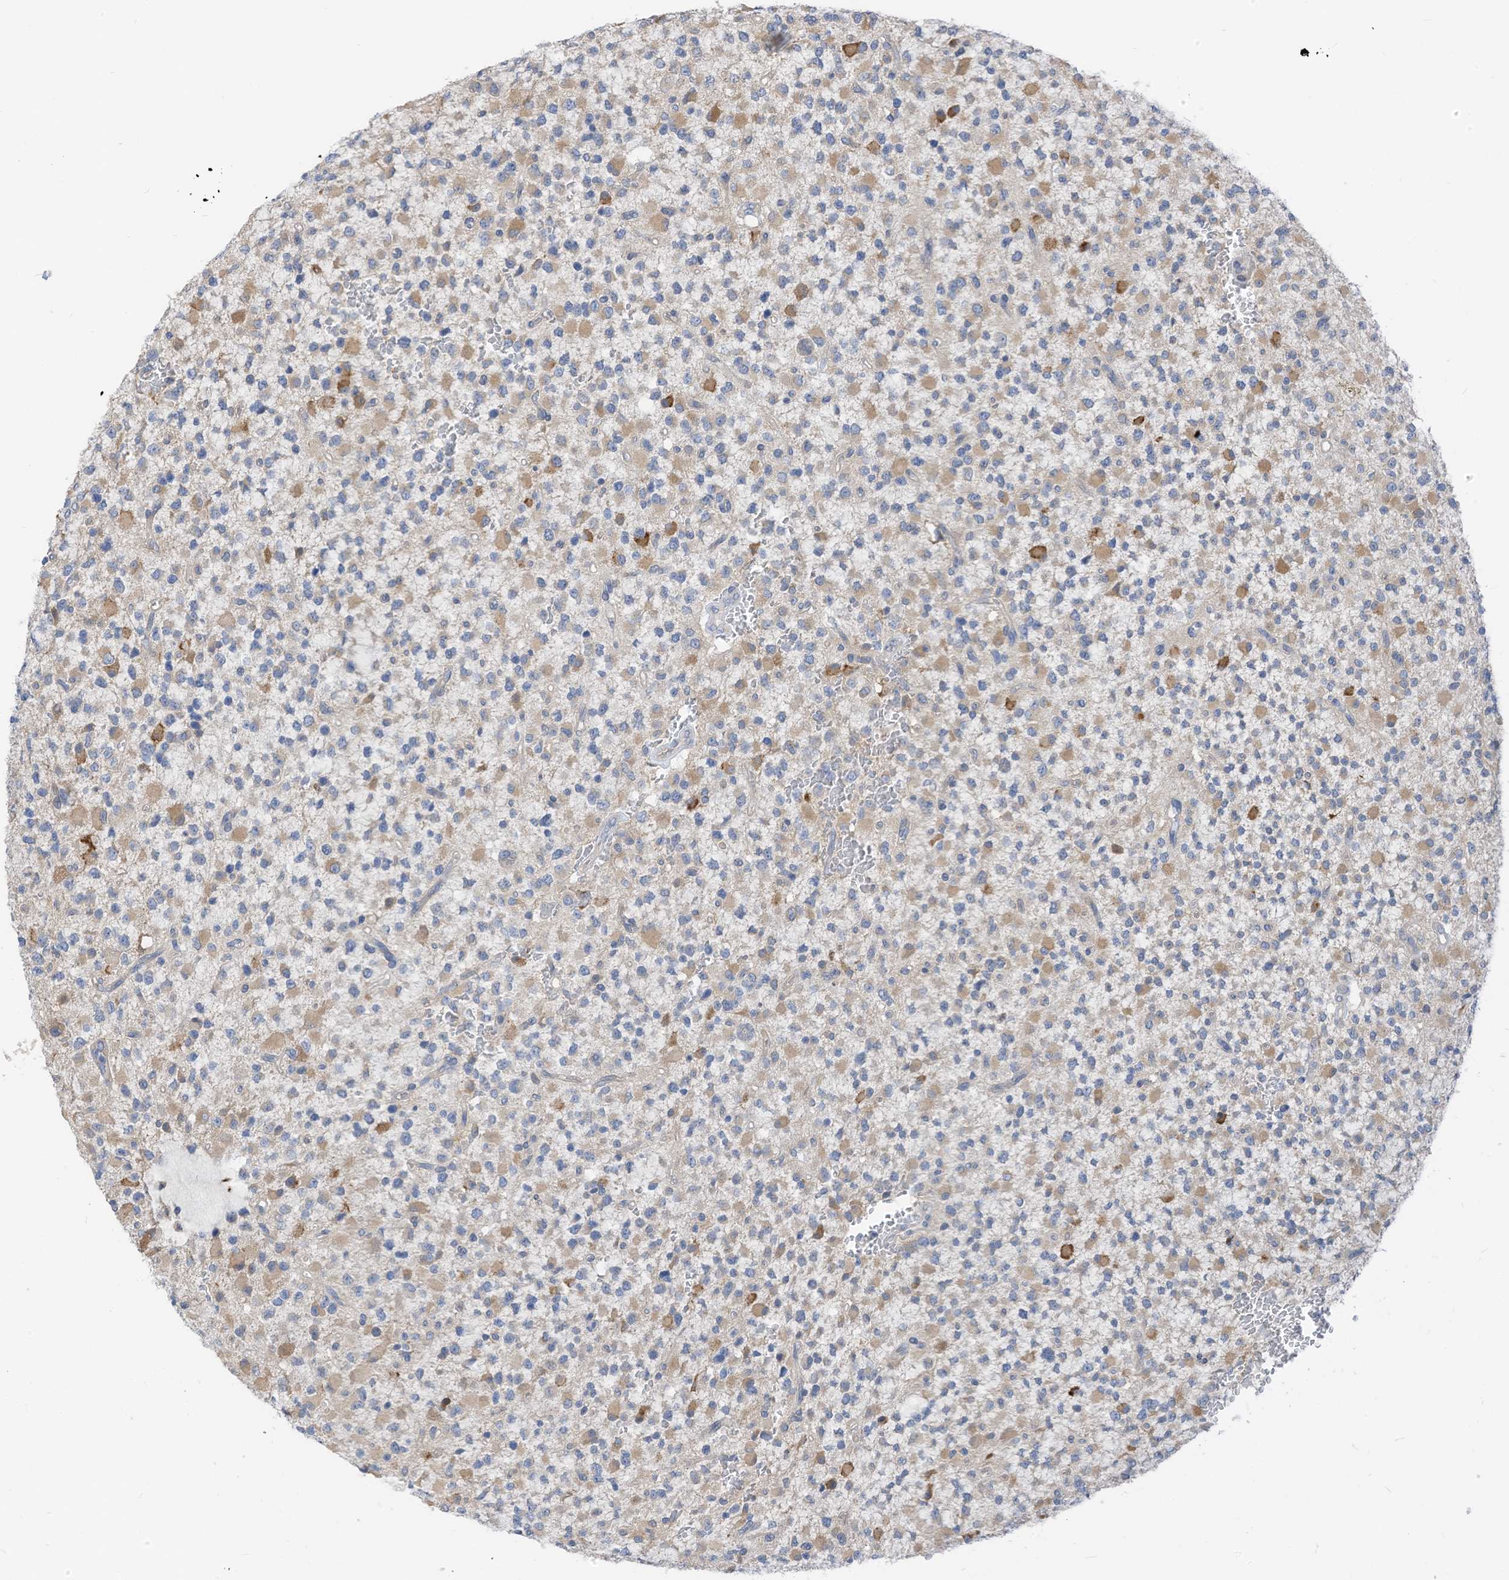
{"staining": {"intensity": "moderate", "quantity": "<25%", "location": "cytoplasmic/membranous"}, "tissue": "glioma", "cell_type": "Tumor cells", "image_type": "cancer", "snomed": [{"axis": "morphology", "description": "Glioma, malignant, High grade"}, {"axis": "topography", "description": "Brain"}], "caption": "Immunohistochemistry micrograph of neoplastic tissue: glioma stained using immunohistochemistry reveals low levels of moderate protein expression localized specifically in the cytoplasmic/membranous of tumor cells, appearing as a cytoplasmic/membranous brown color.", "gene": "LDAH", "patient": {"sex": "male", "age": 34}}